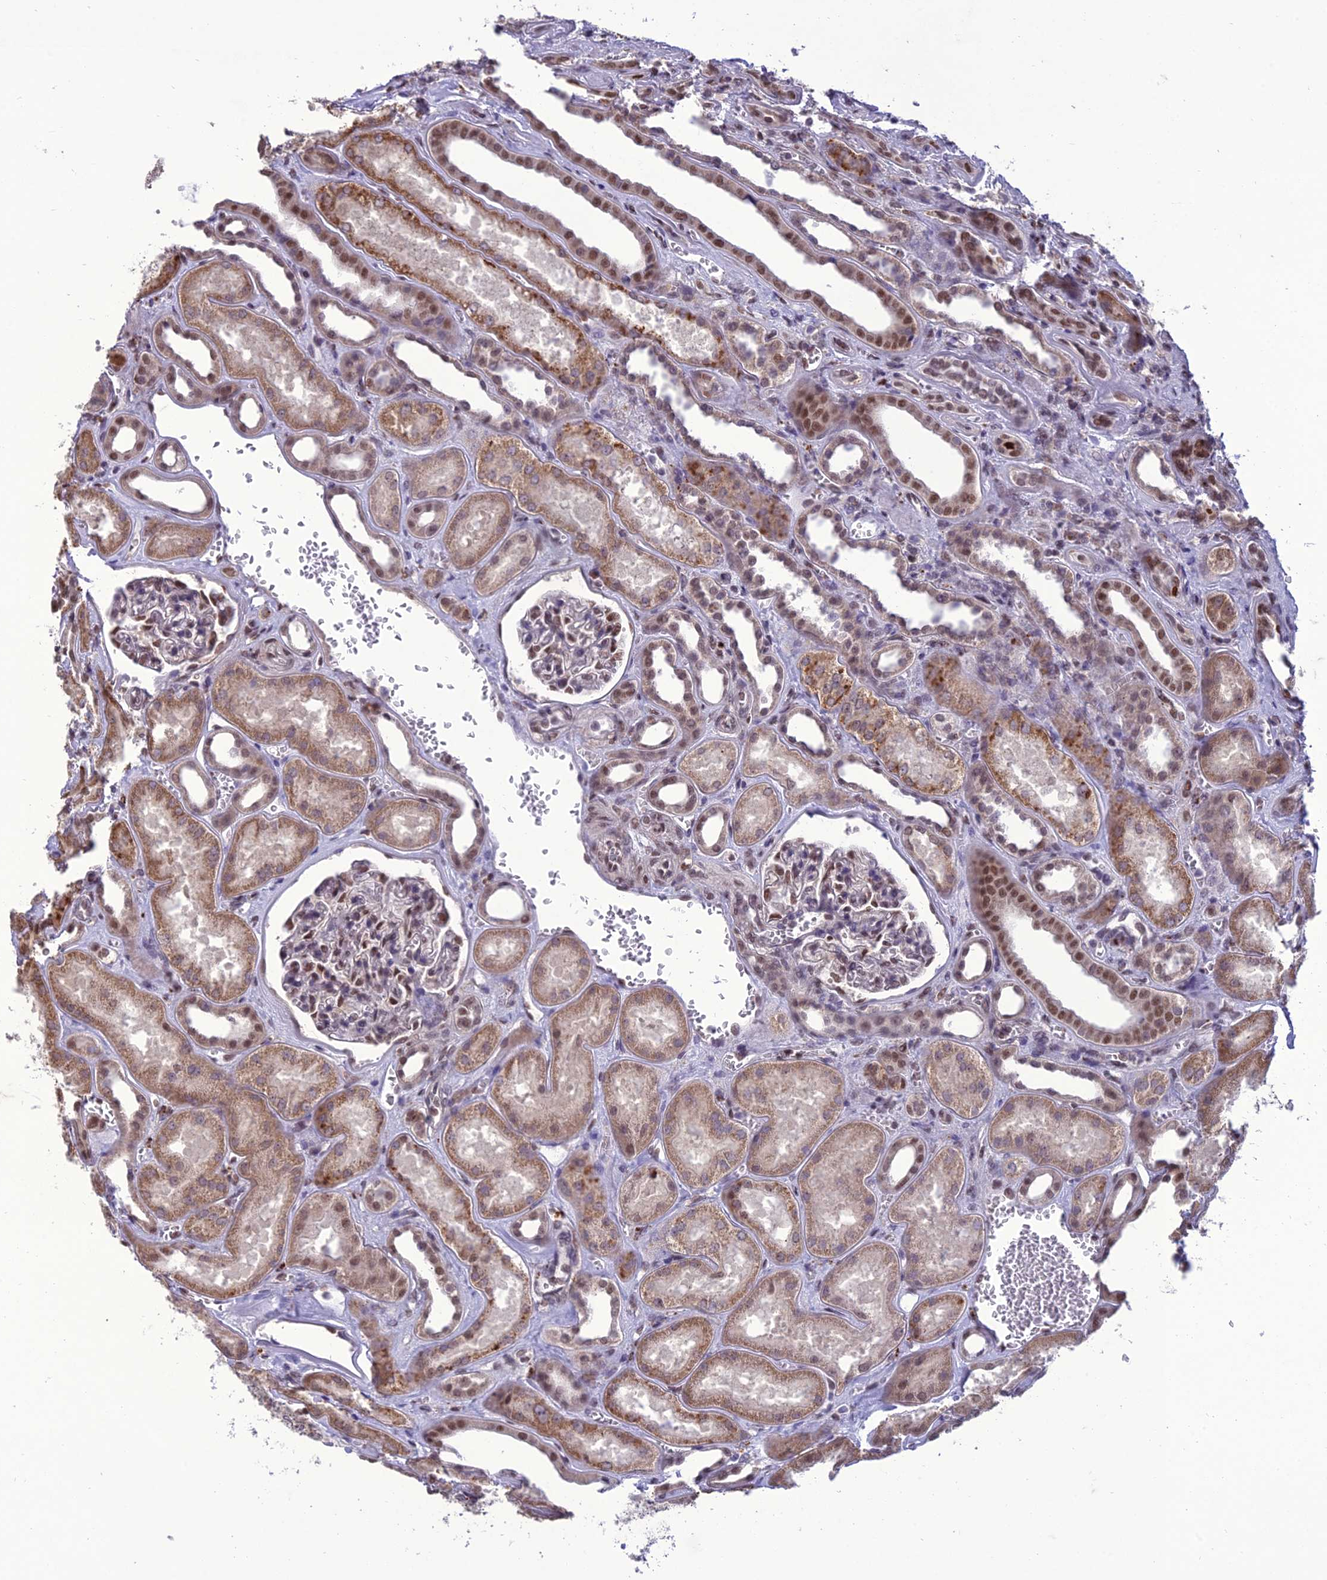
{"staining": {"intensity": "moderate", "quantity": "25%-75%", "location": "nuclear"}, "tissue": "kidney", "cell_type": "Cells in glomeruli", "image_type": "normal", "snomed": [{"axis": "morphology", "description": "Normal tissue, NOS"}, {"axis": "morphology", "description": "Adenocarcinoma, NOS"}, {"axis": "topography", "description": "Kidney"}], "caption": "DAB immunohistochemical staining of benign kidney displays moderate nuclear protein expression in approximately 25%-75% of cells in glomeruli.", "gene": "RANBP3", "patient": {"sex": "female", "age": 68}}